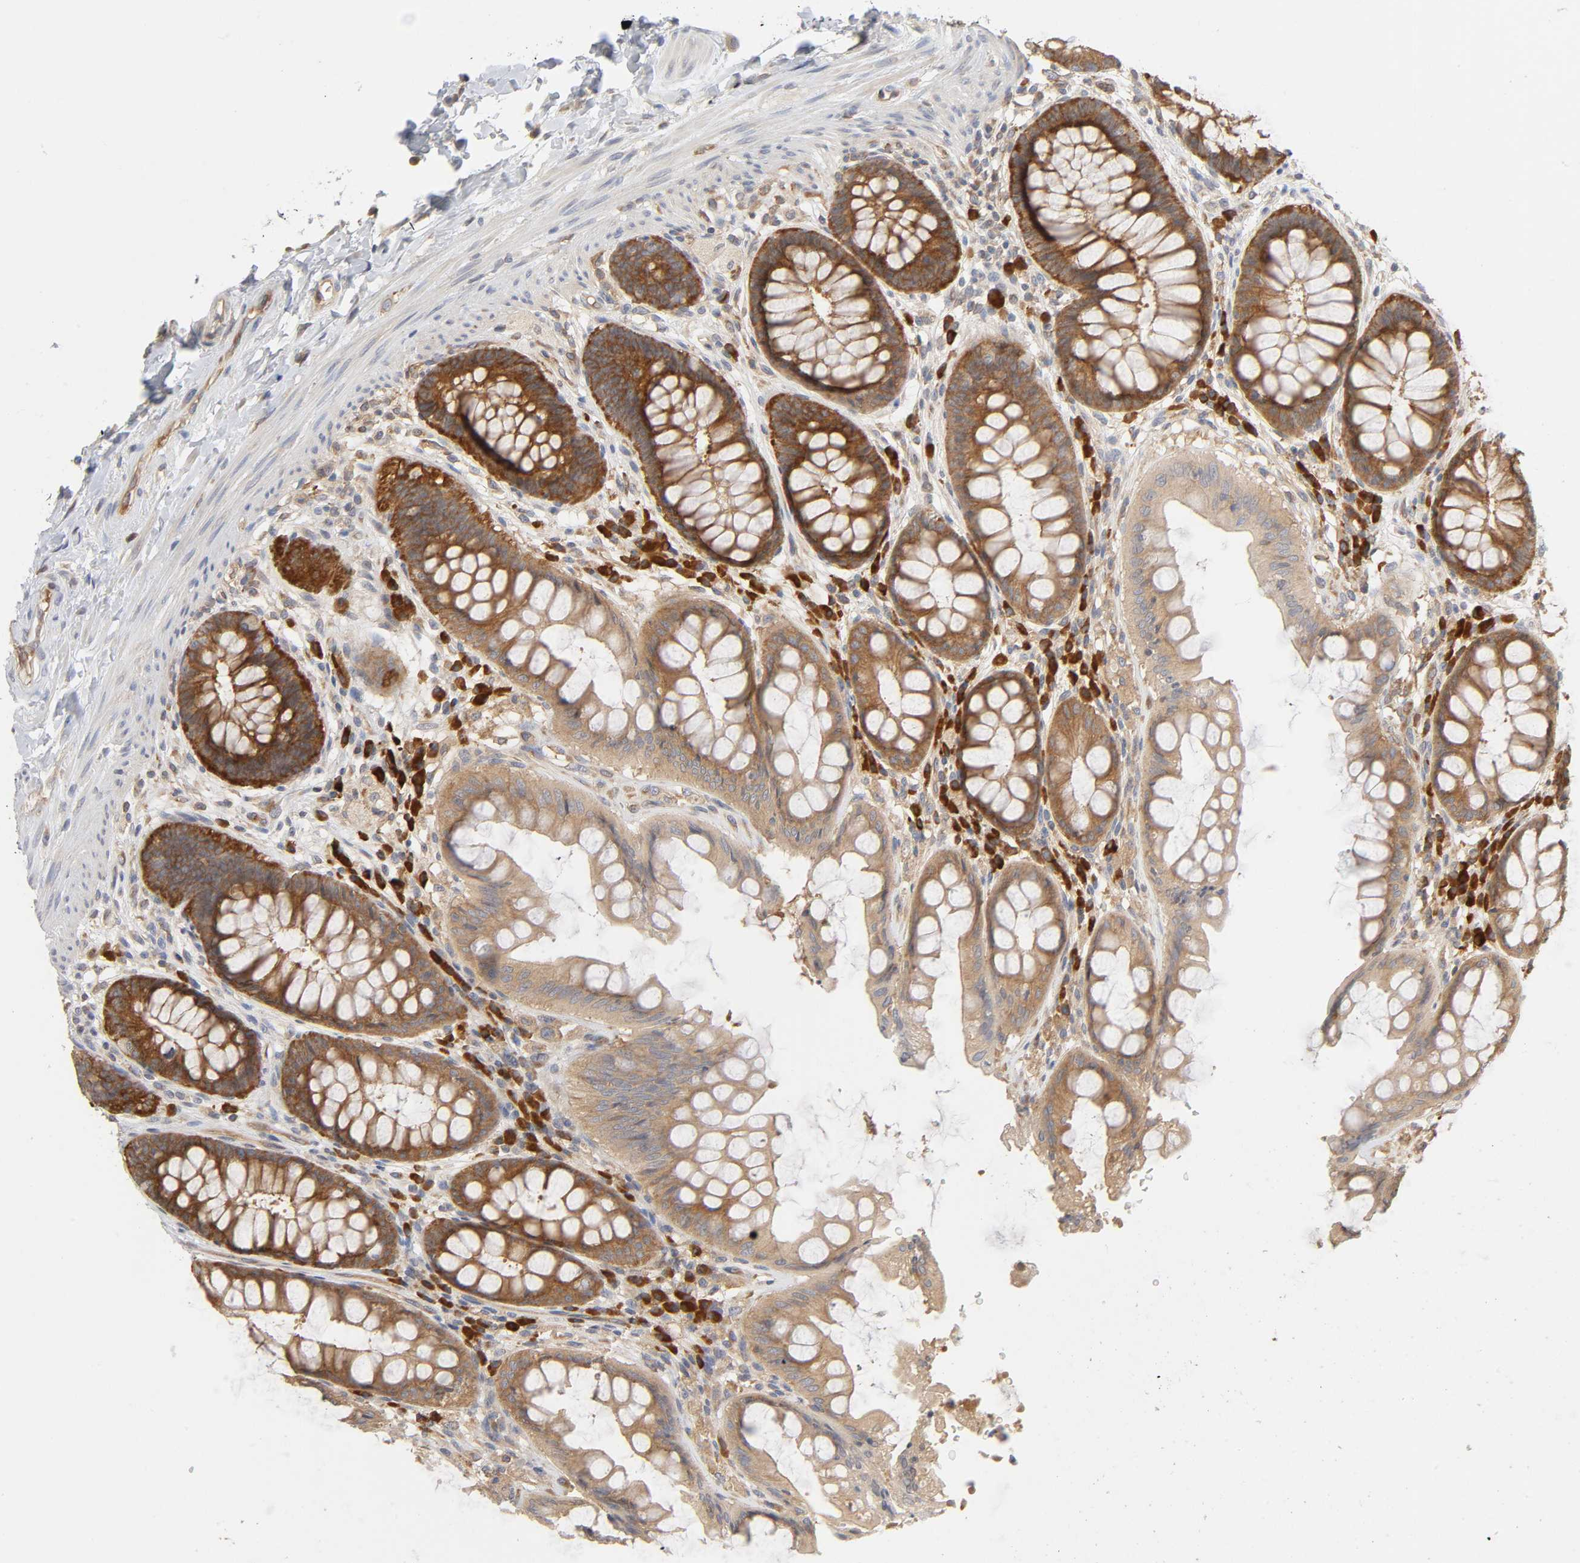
{"staining": {"intensity": "moderate", "quantity": ">75%", "location": "cytoplasmic/membranous"}, "tissue": "rectum", "cell_type": "Glandular cells", "image_type": "normal", "snomed": [{"axis": "morphology", "description": "Normal tissue, NOS"}, {"axis": "topography", "description": "Rectum"}], "caption": "Moderate cytoplasmic/membranous protein expression is seen in about >75% of glandular cells in rectum.", "gene": "IQCJ", "patient": {"sex": "female", "age": 46}}